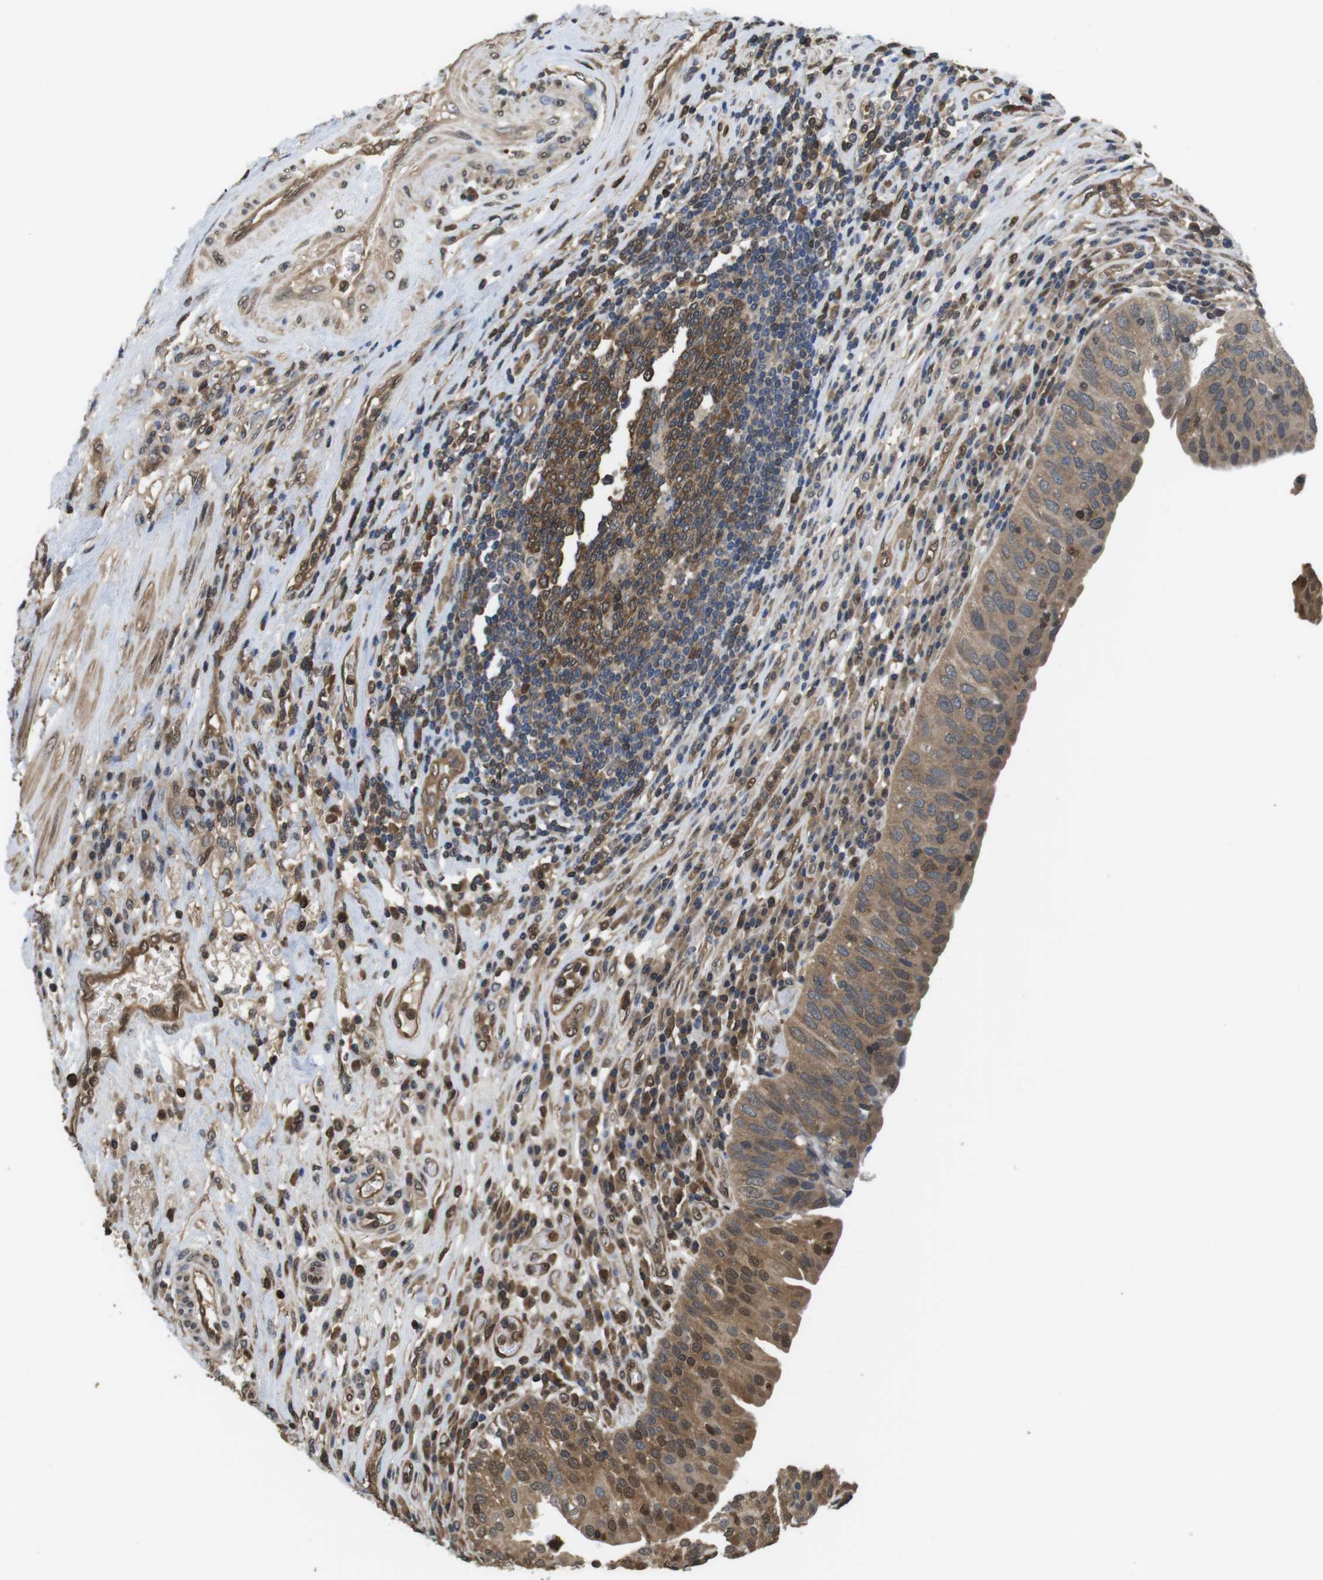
{"staining": {"intensity": "moderate", "quantity": ">75%", "location": "cytoplasmic/membranous,nuclear"}, "tissue": "urothelial cancer", "cell_type": "Tumor cells", "image_type": "cancer", "snomed": [{"axis": "morphology", "description": "Urothelial carcinoma, High grade"}, {"axis": "topography", "description": "Urinary bladder"}], "caption": "Tumor cells demonstrate medium levels of moderate cytoplasmic/membranous and nuclear staining in approximately >75% of cells in urothelial cancer.", "gene": "LDHA", "patient": {"sex": "female", "age": 80}}